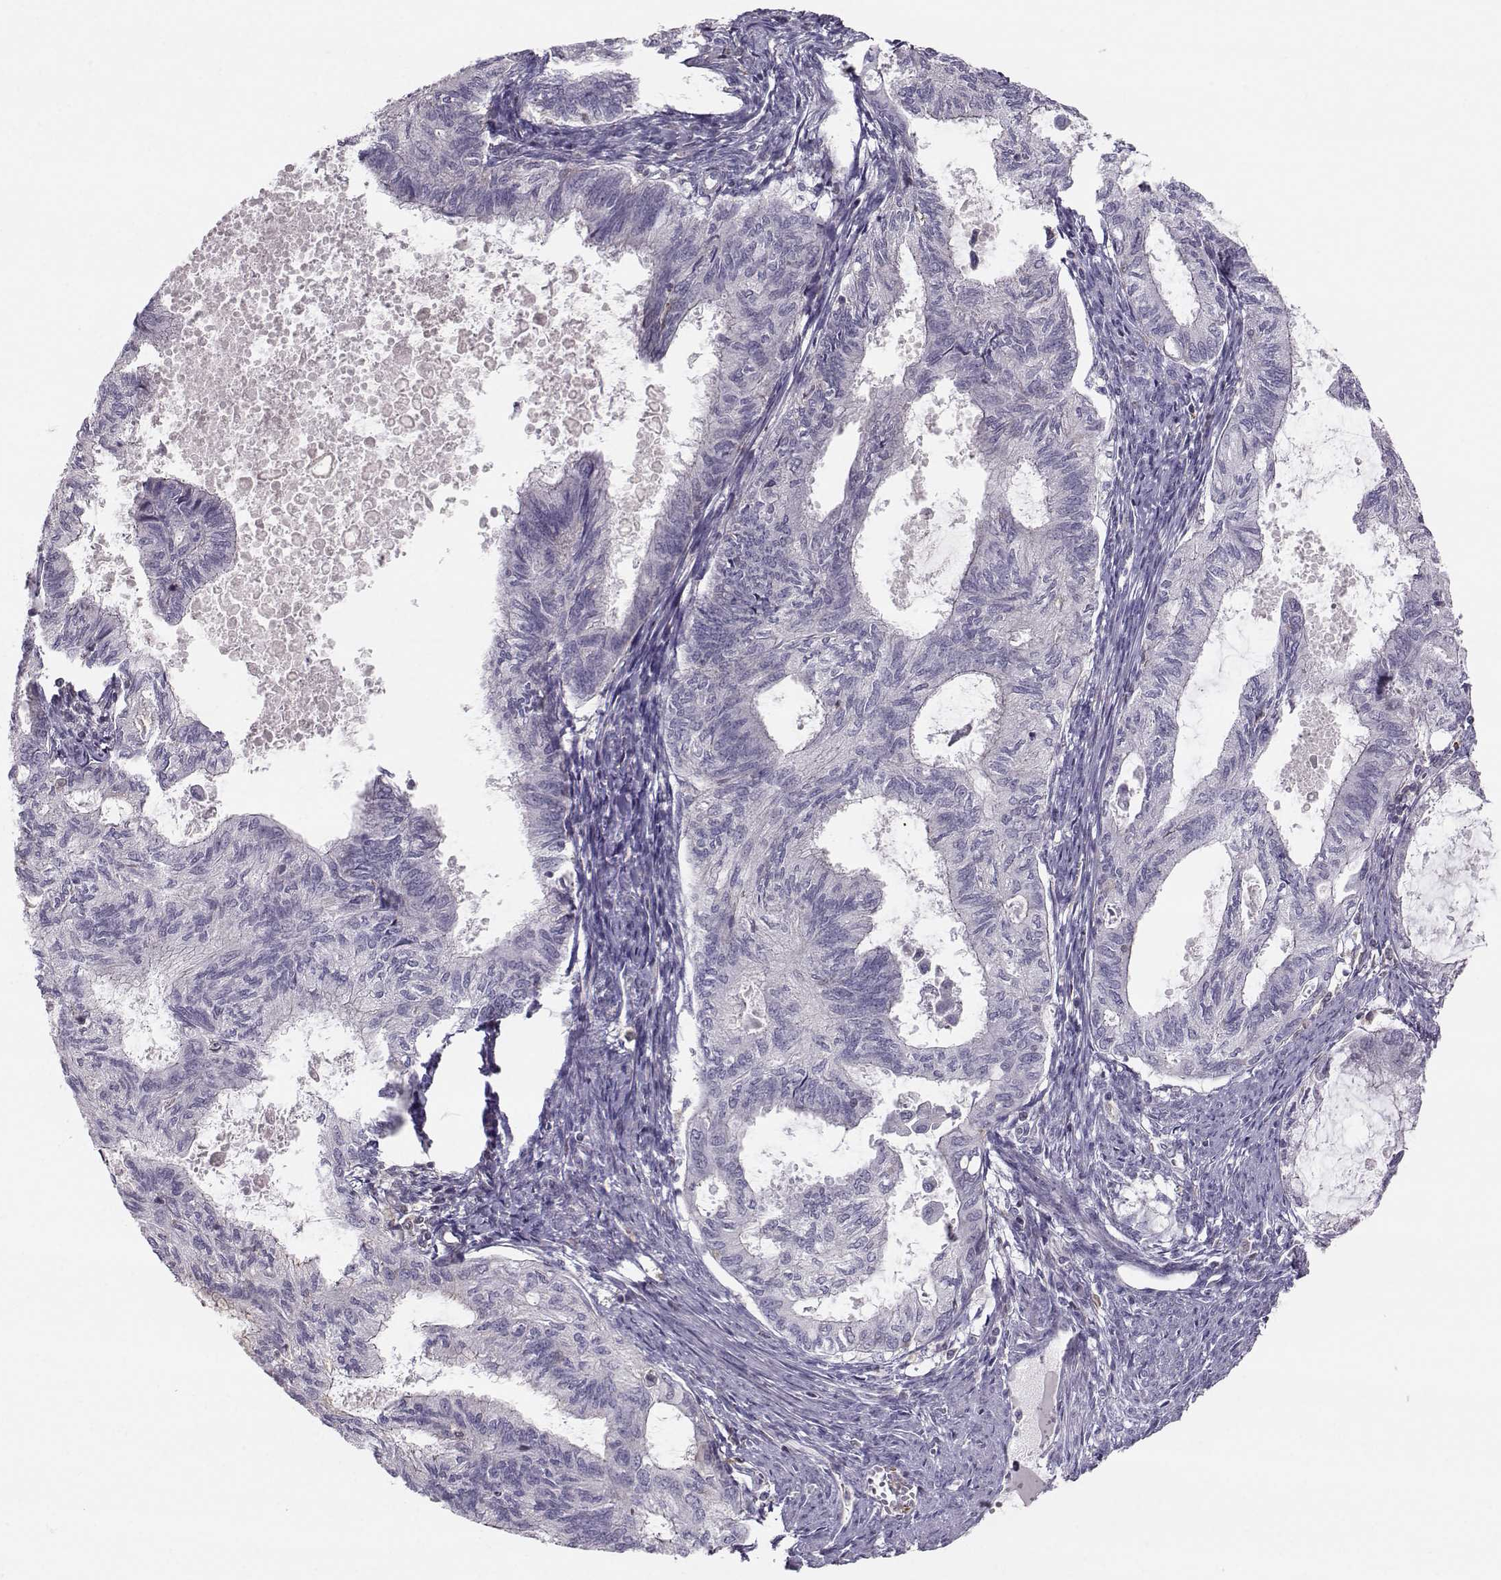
{"staining": {"intensity": "negative", "quantity": "none", "location": "none"}, "tissue": "endometrial cancer", "cell_type": "Tumor cells", "image_type": "cancer", "snomed": [{"axis": "morphology", "description": "Adenocarcinoma, NOS"}, {"axis": "topography", "description": "Endometrium"}], "caption": "Immunohistochemical staining of endometrial cancer (adenocarcinoma) exhibits no significant staining in tumor cells.", "gene": "ASB16", "patient": {"sex": "female", "age": 86}}